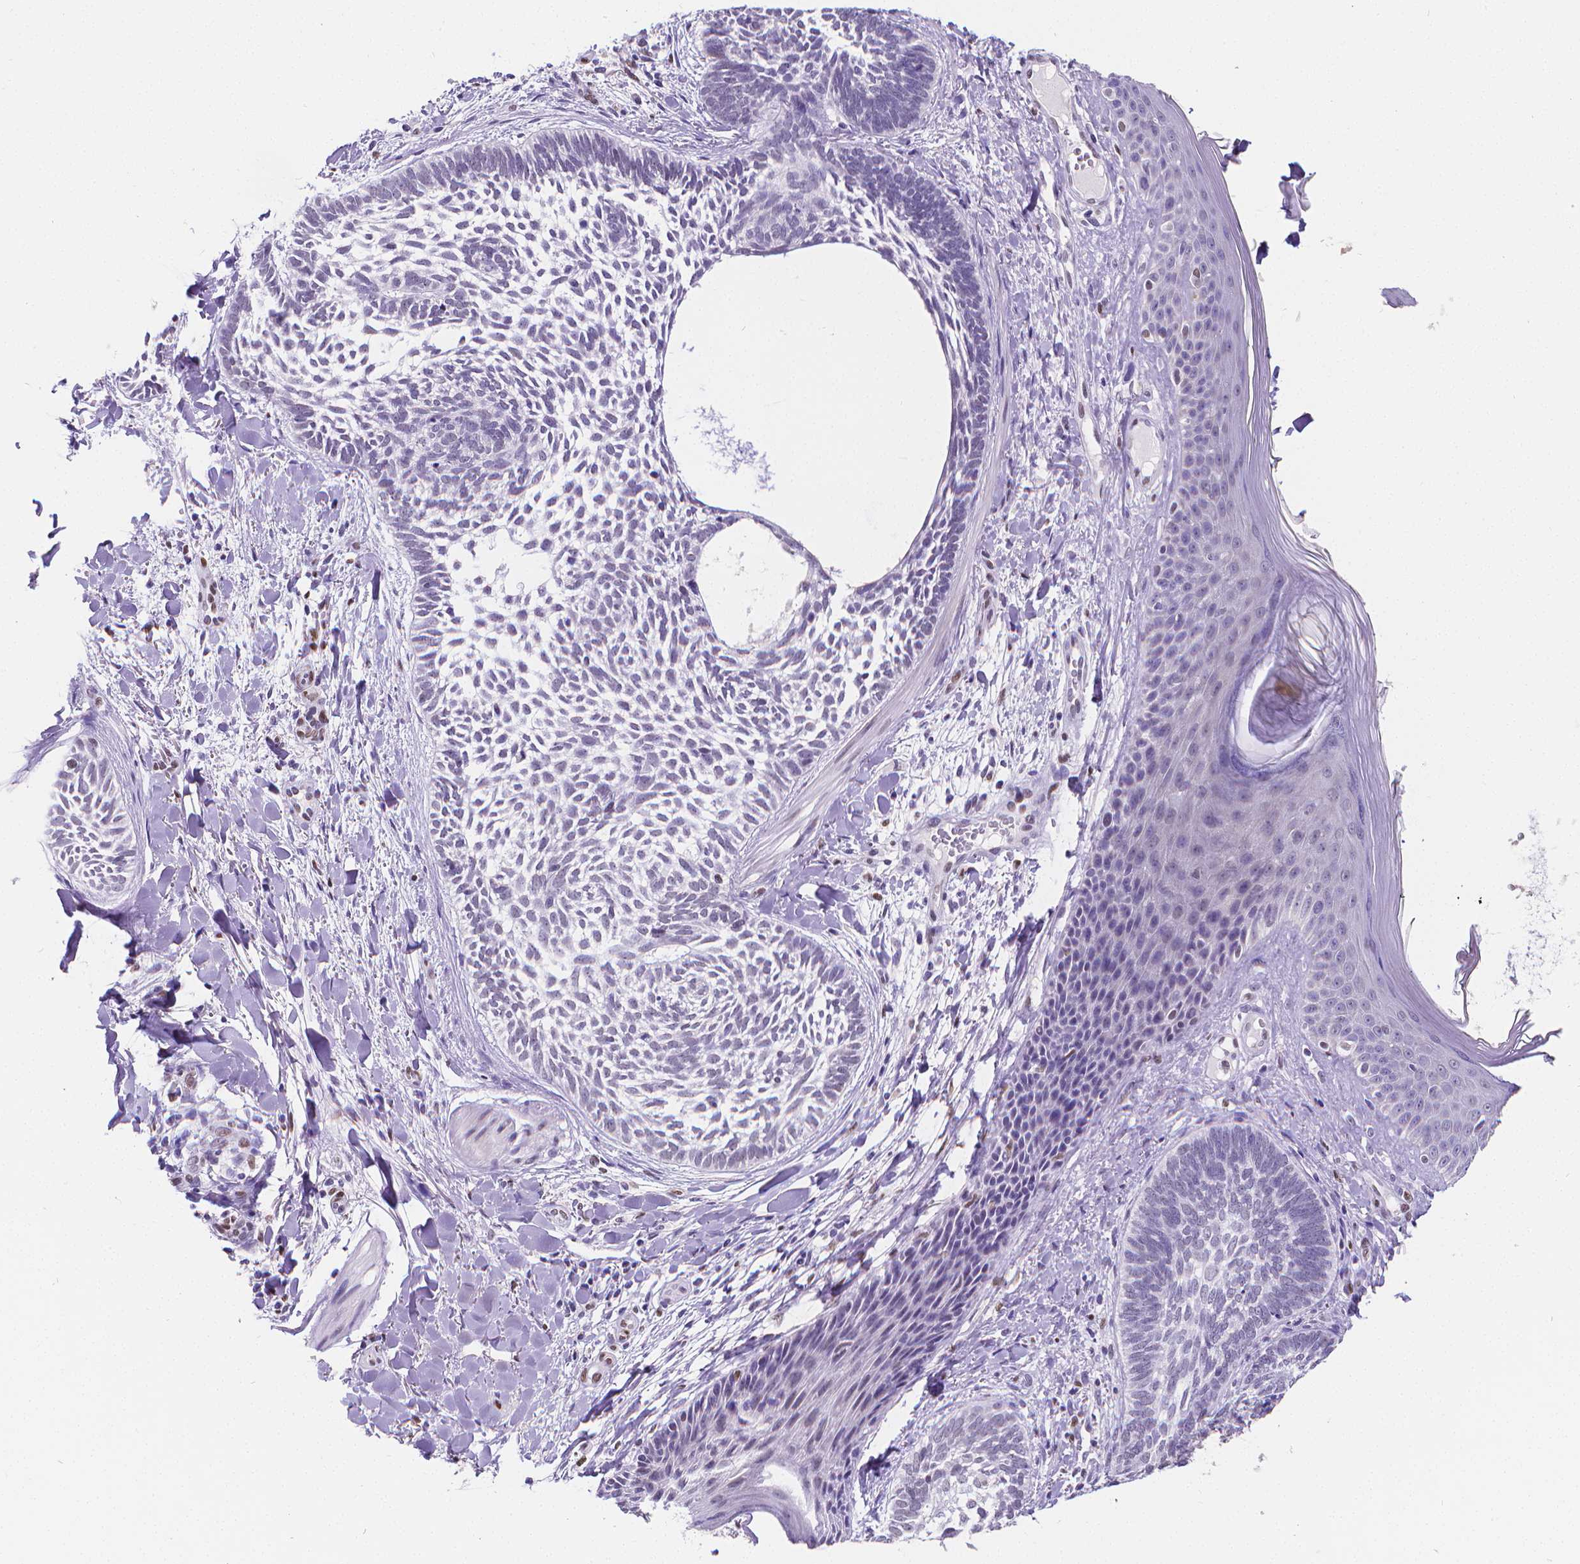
{"staining": {"intensity": "negative", "quantity": "none", "location": "none"}, "tissue": "skin cancer", "cell_type": "Tumor cells", "image_type": "cancer", "snomed": [{"axis": "morphology", "description": "Normal tissue, NOS"}, {"axis": "morphology", "description": "Basal cell carcinoma"}, {"axis": "topography", "description": "Skin"}], "caption": "Immunohistochemistry of basal cell carcinoma (skin) shows no staining in tumor cells.", "gene": "MEF2C", "patient": {"sex": "male", "age": 46}}